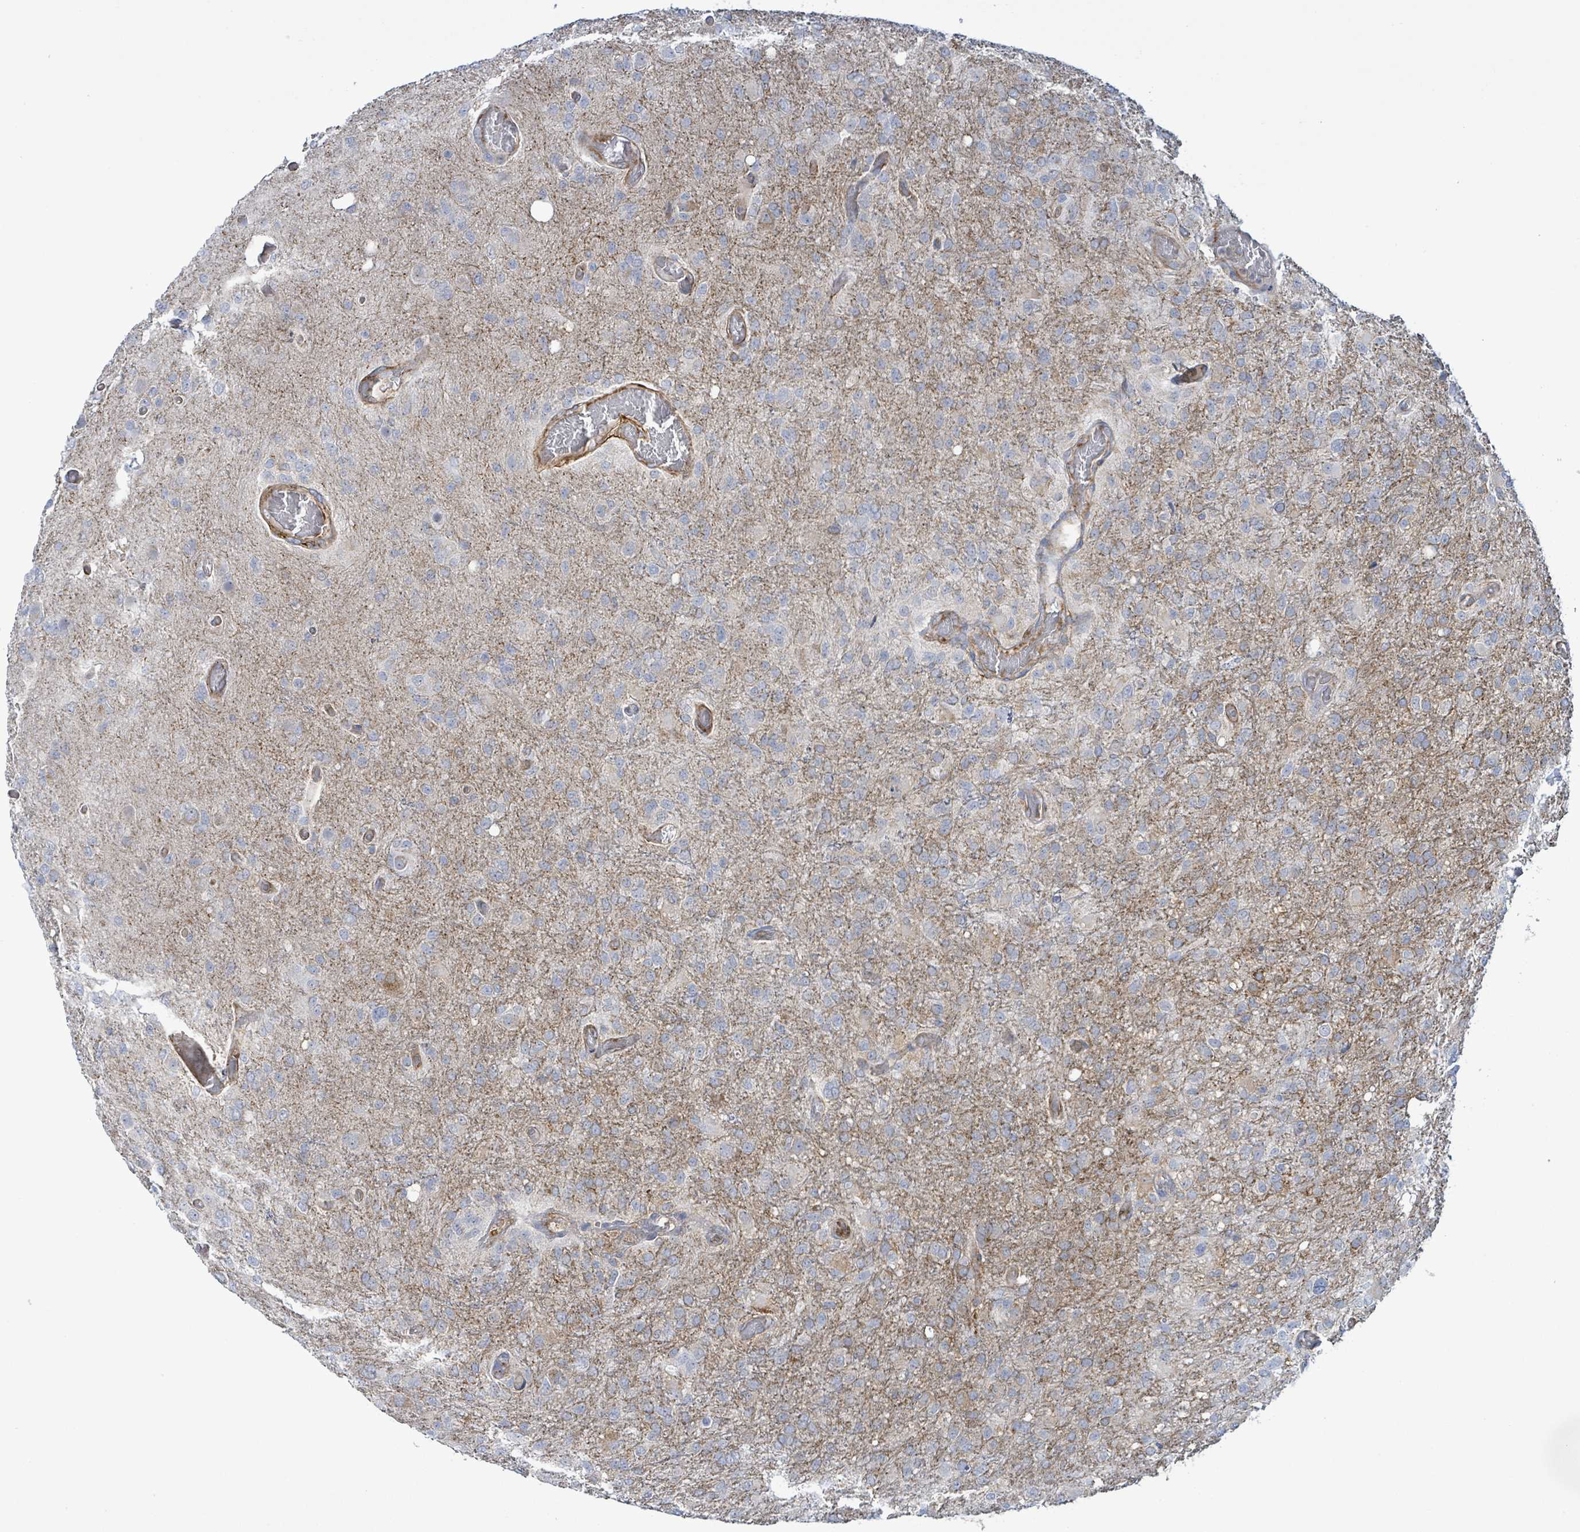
{"staining": {"intensity": "negative", "quantity": "none", "location": "none"}, "tissue": "glioma", "cell_type": "Tumor cells", "image_type": "cancer", "snomed": [{"axis": "morphology", "description": "Glioma, malignant, High grade"}, {"axis": "topography", "description": "Brain"}], "caption": "Immunohistochemistry (IHC) image of neoplastic tissue: malignant glioma (high-grade) stained with DAB (3,3'-diaminobenzidine) exhibits no significant protein expression in tumor cells.", "gene": "EGFL7", "patient": {"sex": "female", "age": 74}}